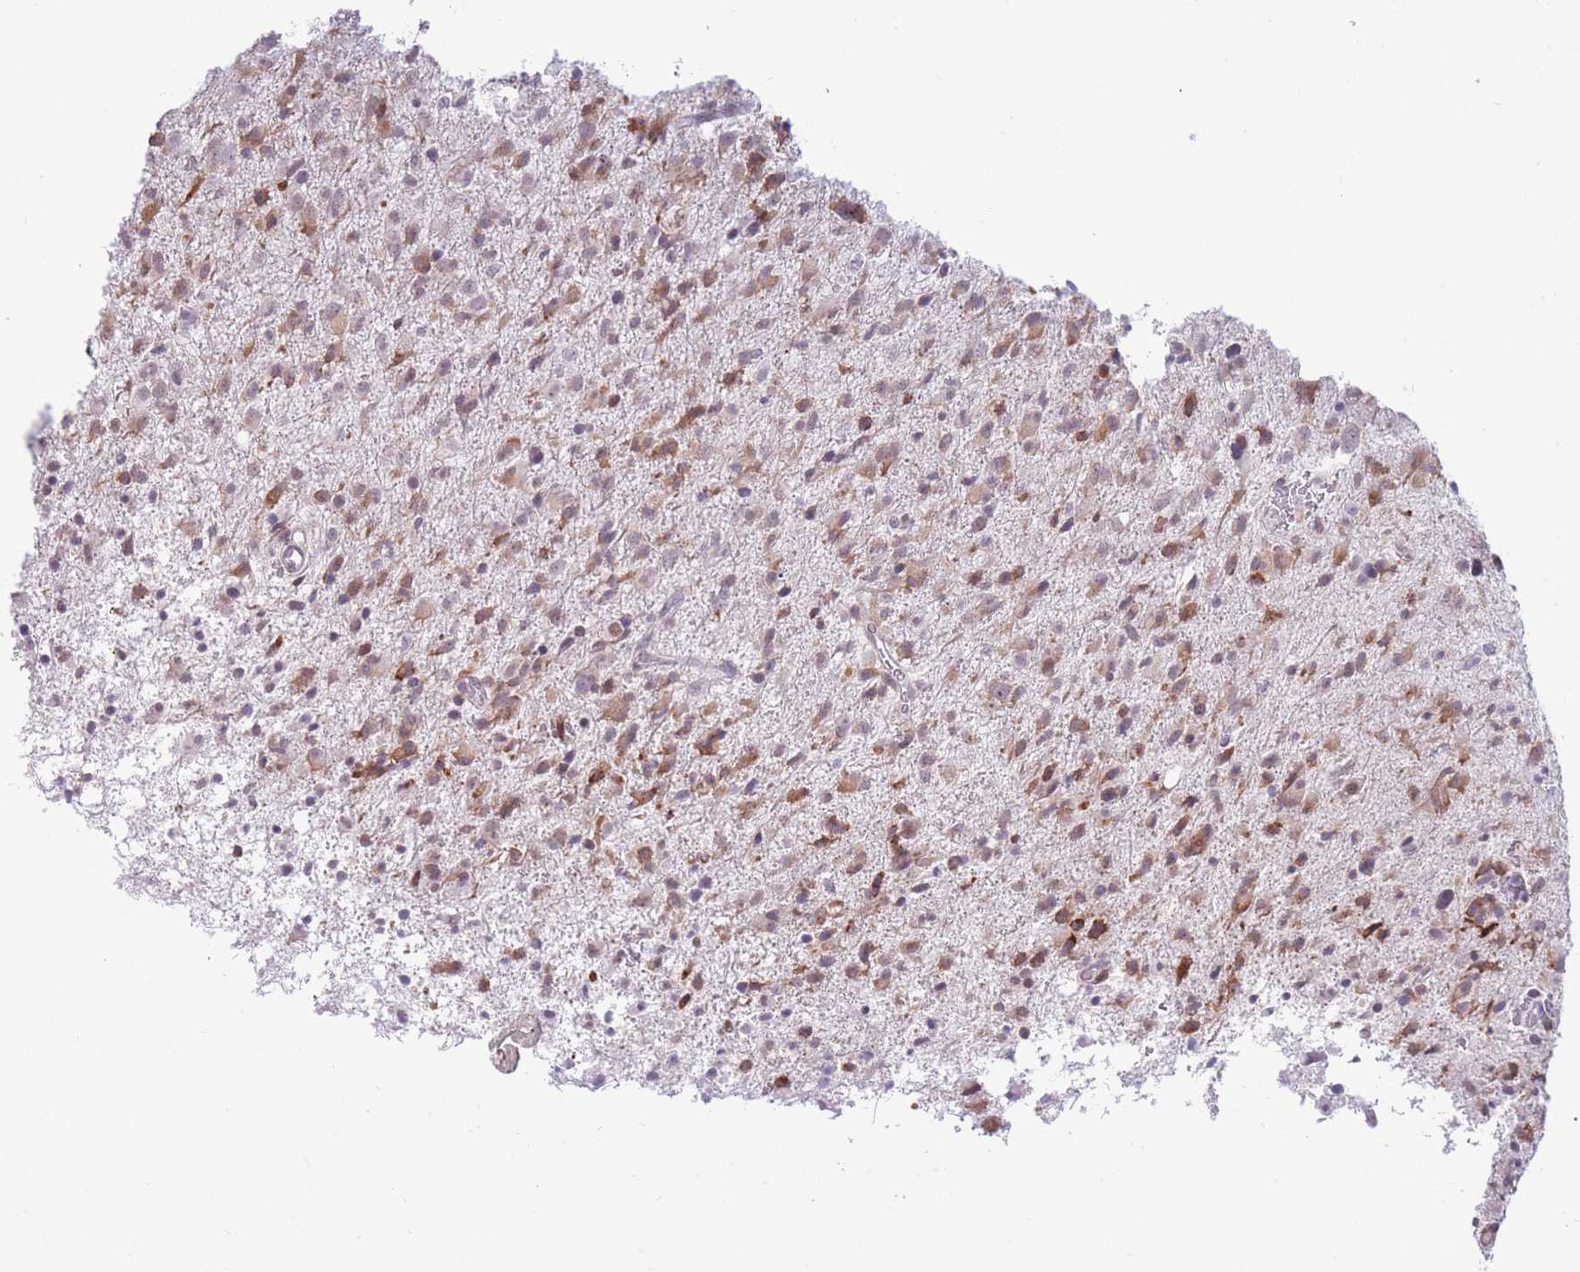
{"staining": {"intensity": "moderate", "quantity": "25%-75%", "location": "cytoplasmic/membranous"}, "tissue": "glioma", "cell_type": "Tumor cells", "image_type": "cancer", "snomed": [{"axis": "morphology", "description": "Glioma, malignant, Low grade"}, {"axis": "topography", "description": "Brain"}], "caption": "High-power microscopy captured an IHC micrograph of glioma, revealing moderate cytoplasmic/membranous positivity in approximately 25%-75% of tumor cells.", "gene": "TMEM121", "patient": {"sex": "male", "age": 65}}